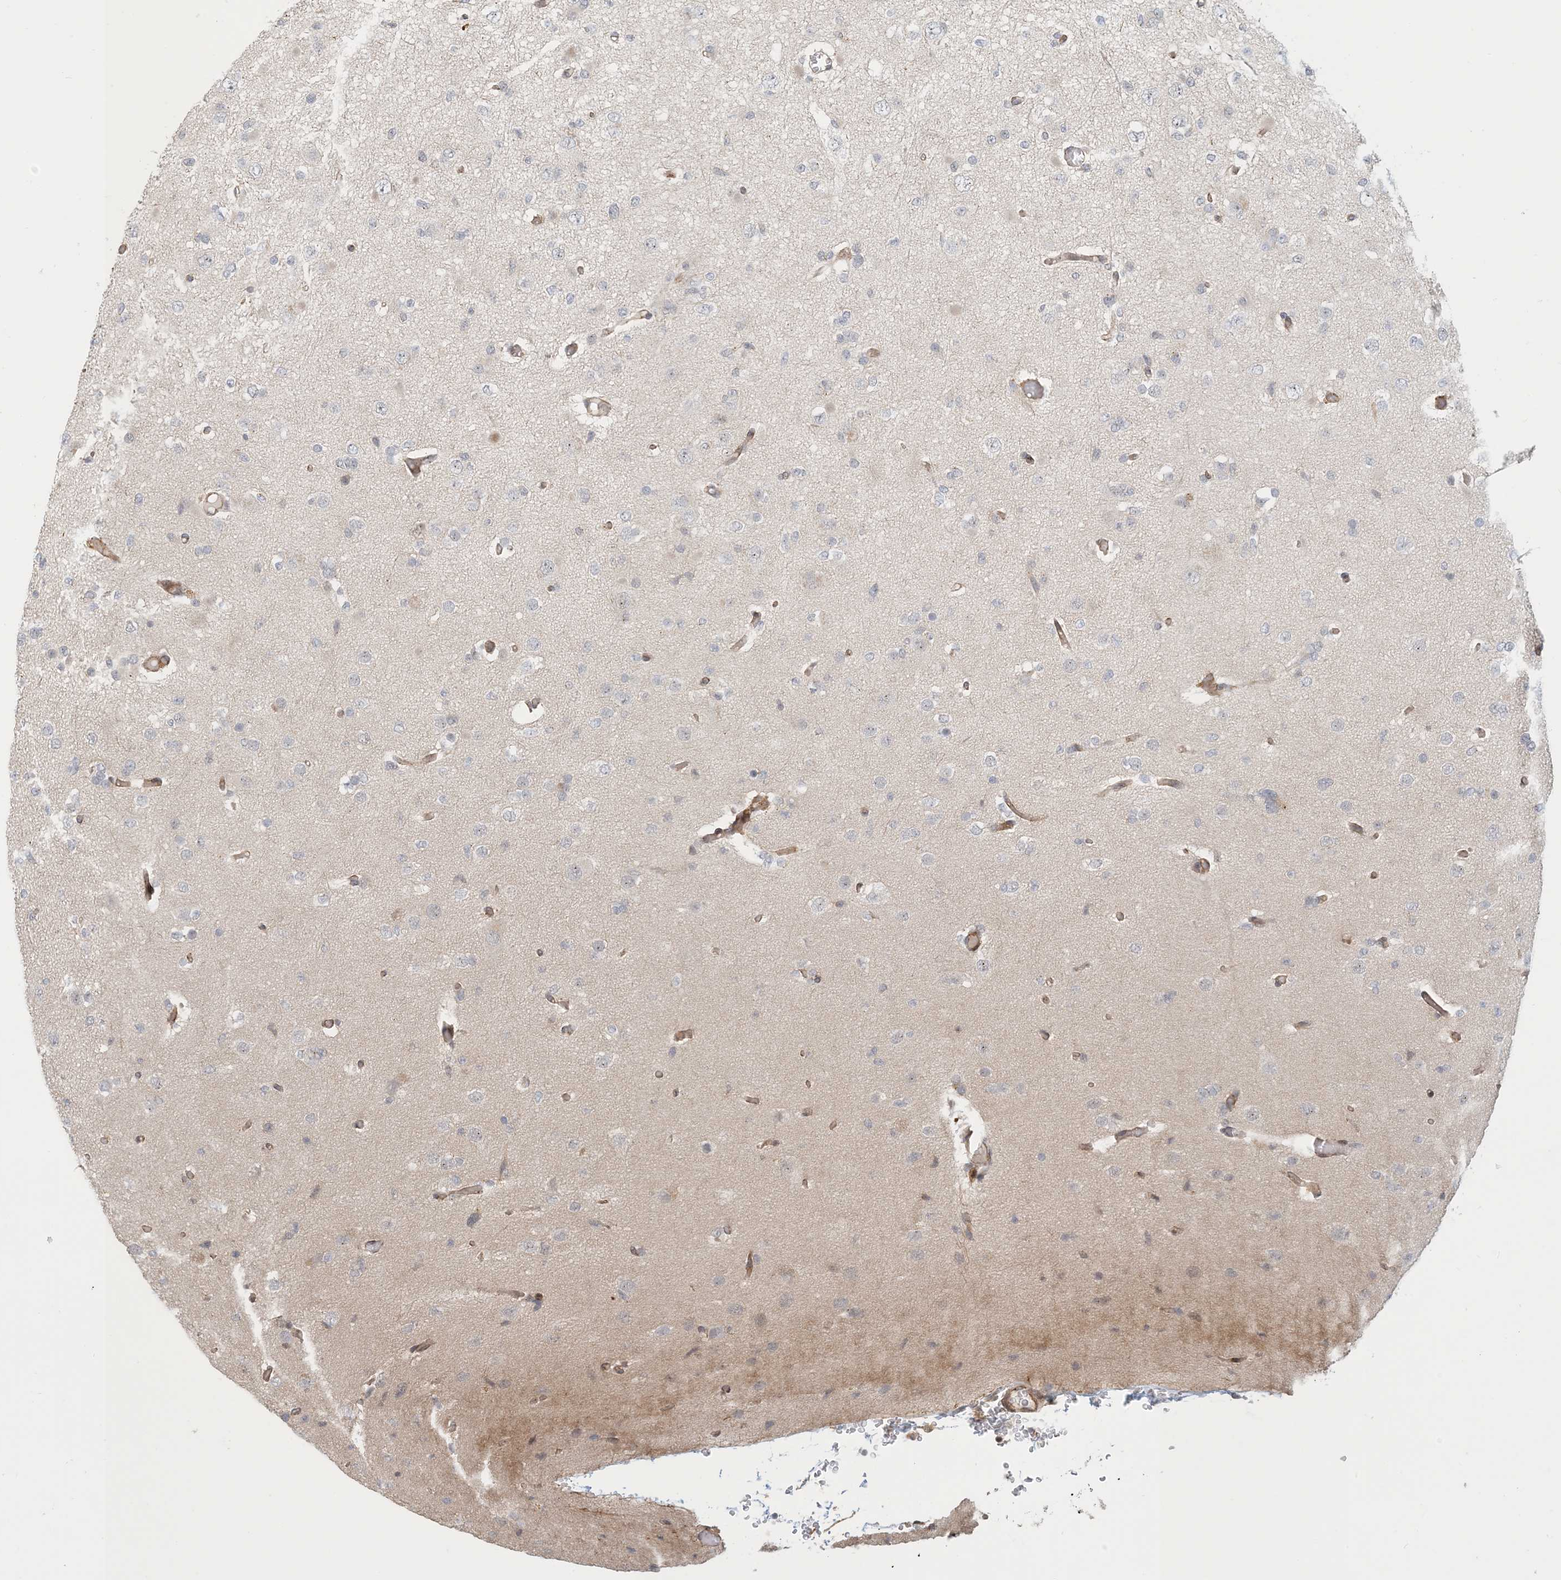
{"staining": {"intensity": "negative", "quantity": "none", "location": "none"}, "tissue": "glioma", "cell_type": "Tumor cells", "image_type": "cancer", "snomed": [{"axis": "morphology", "description": "Glioma, malignant, Low grade"}, {"axis": "topography", "description": "Brain"}], "caption": "An immunohistochemistry photomicrograph of glioma is shown. There is no staining in tumor cells of glioma.", "gene": "MAPKBP1", "patient": {"sex": "female", "age": 22}}